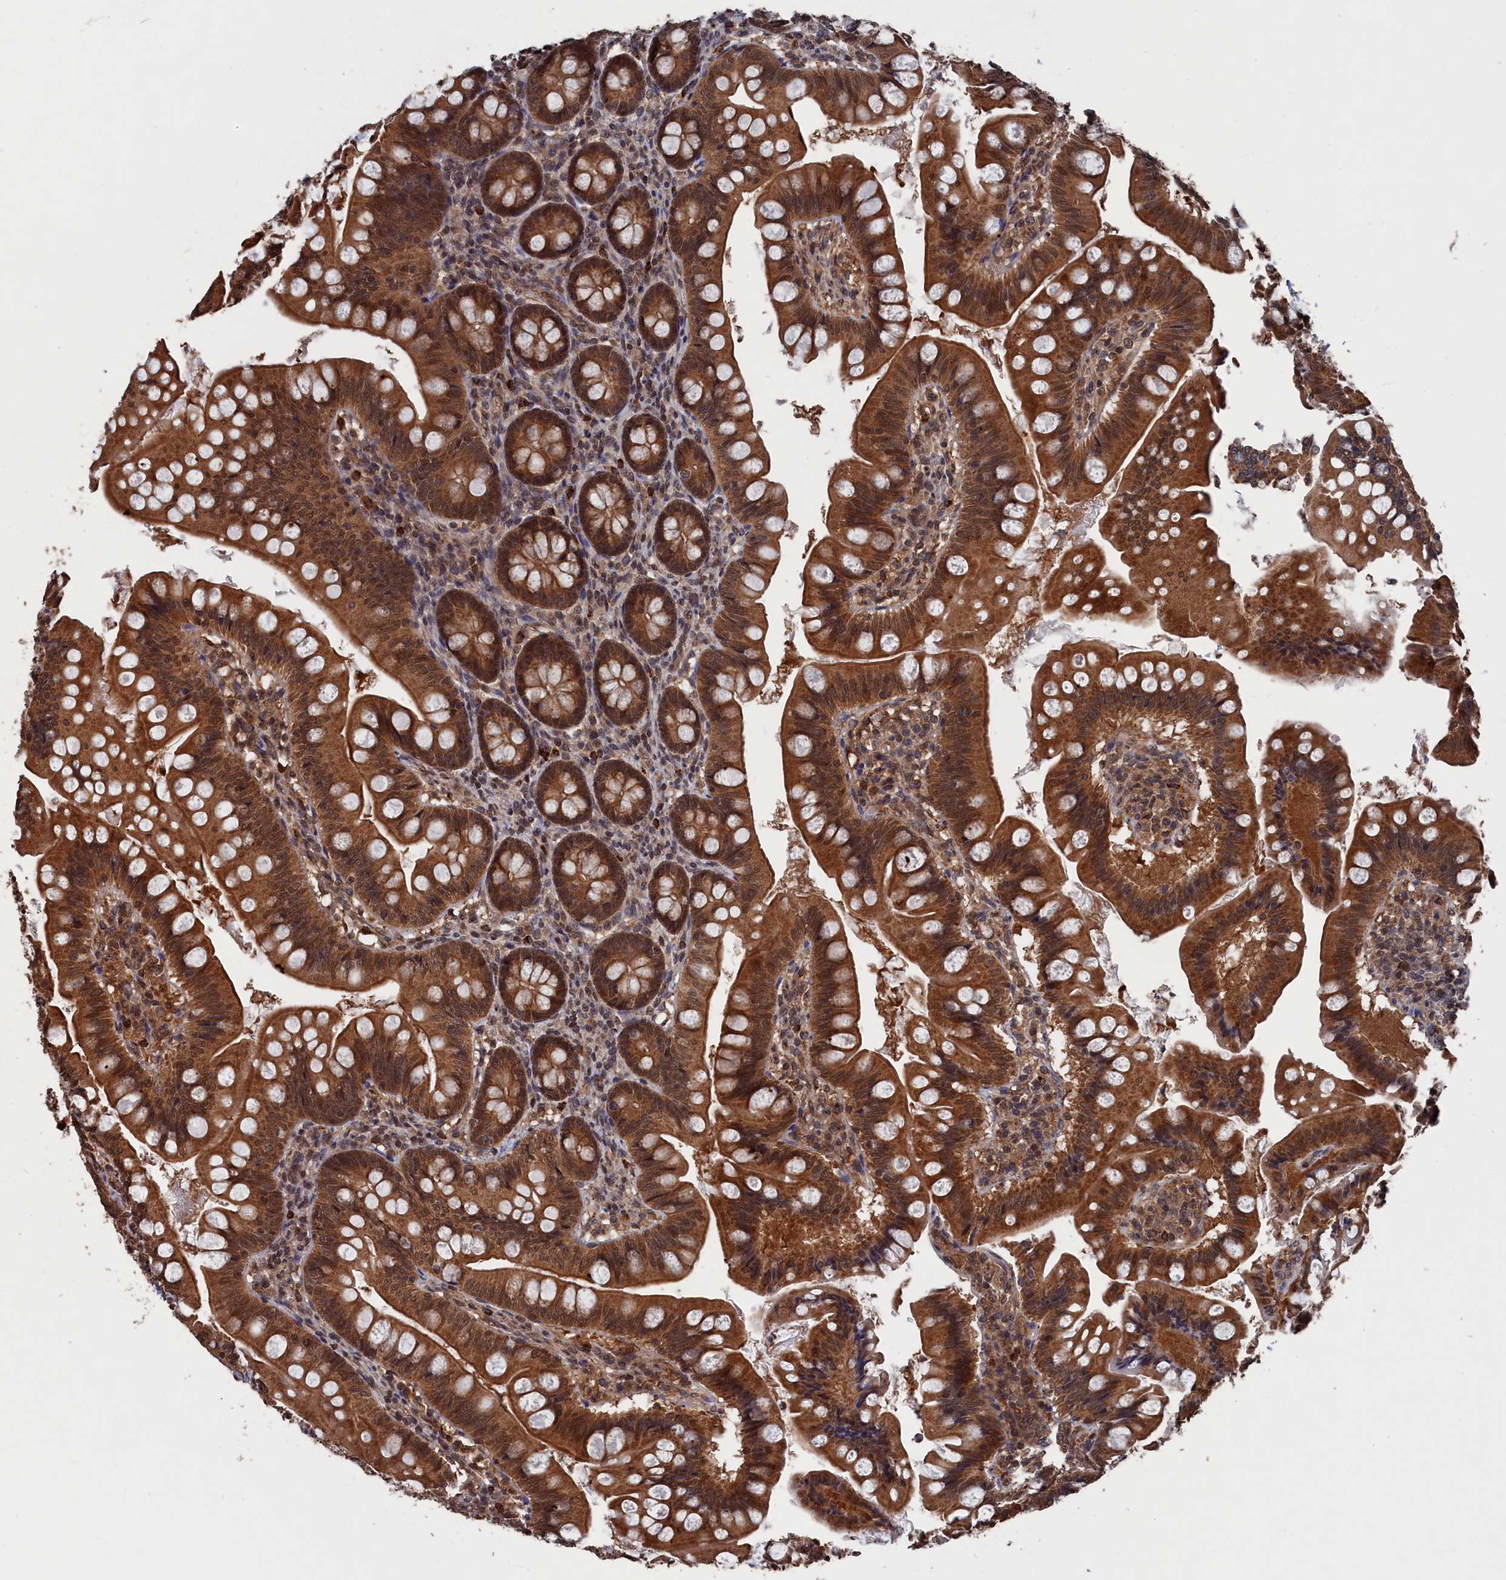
{"staining": {"intensity": "moderate", "quantity": ">75%", "location": "cytoplasmic/membranous,nuclear"}, "tissue": "small intestine", "cell_type": "Glandular cells", "image_type": "normal", "snomed": [{"axis": "morphology", "description": "Normal tissue, NOS"}, {"axis": "topography", "description": "Small intestine"}], "caption": "Immunohistochemistry histopathology image of benign human small intestine stained for a protein (brown), which displays medium levels of moderate cytoplasmic/membranous,nuclear positivity in approximately >75% of glandular cells.", "gene": "PDE12", "patient": {"sex": "male", "age": 7}}